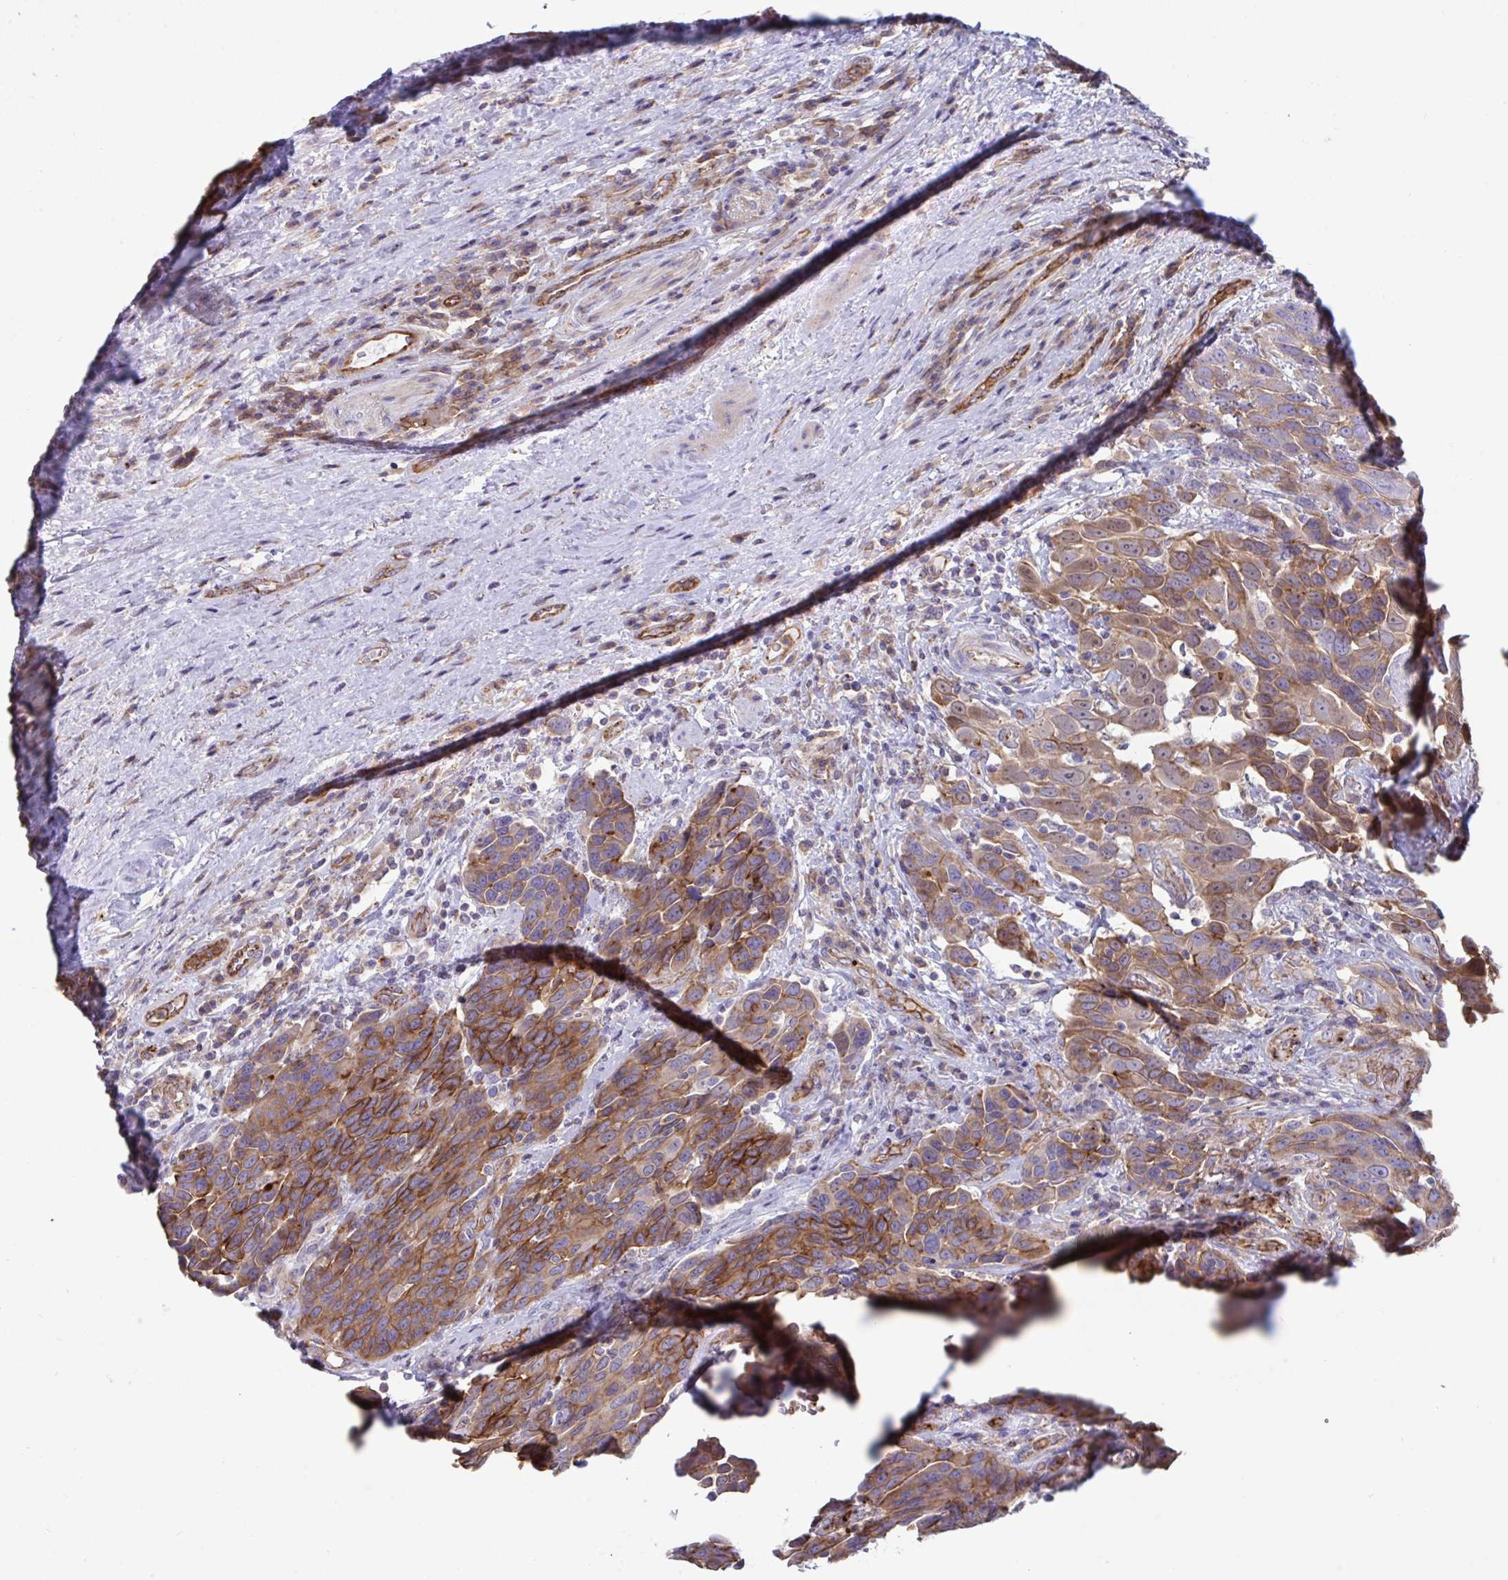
{"staining": {"intensity": "moderate", "quantity": ">75%", "location": "cytoplasmic/membranous"}, "tissue": "urothelial cancer", "cell_type": "Tumor cells", "image_type": "cancer", "snomed": [{"axis": "morphology", "description": "Urothelial carcinoma, High grade"}, {"axis": "topography", "description": "Urinary bladder"}], "caption": "IHC micrograph of neoplastic tissue: human urothelial cancer stained using IHC exhibits medium levels of moderate protein expression localized specifically in the cytoplasmic/membranous of tumor cells, appearing as a cytoplasmic/membranous brown color.", "gene": "SLC9A6", "patient": {"sex": "female", "age": 70}}